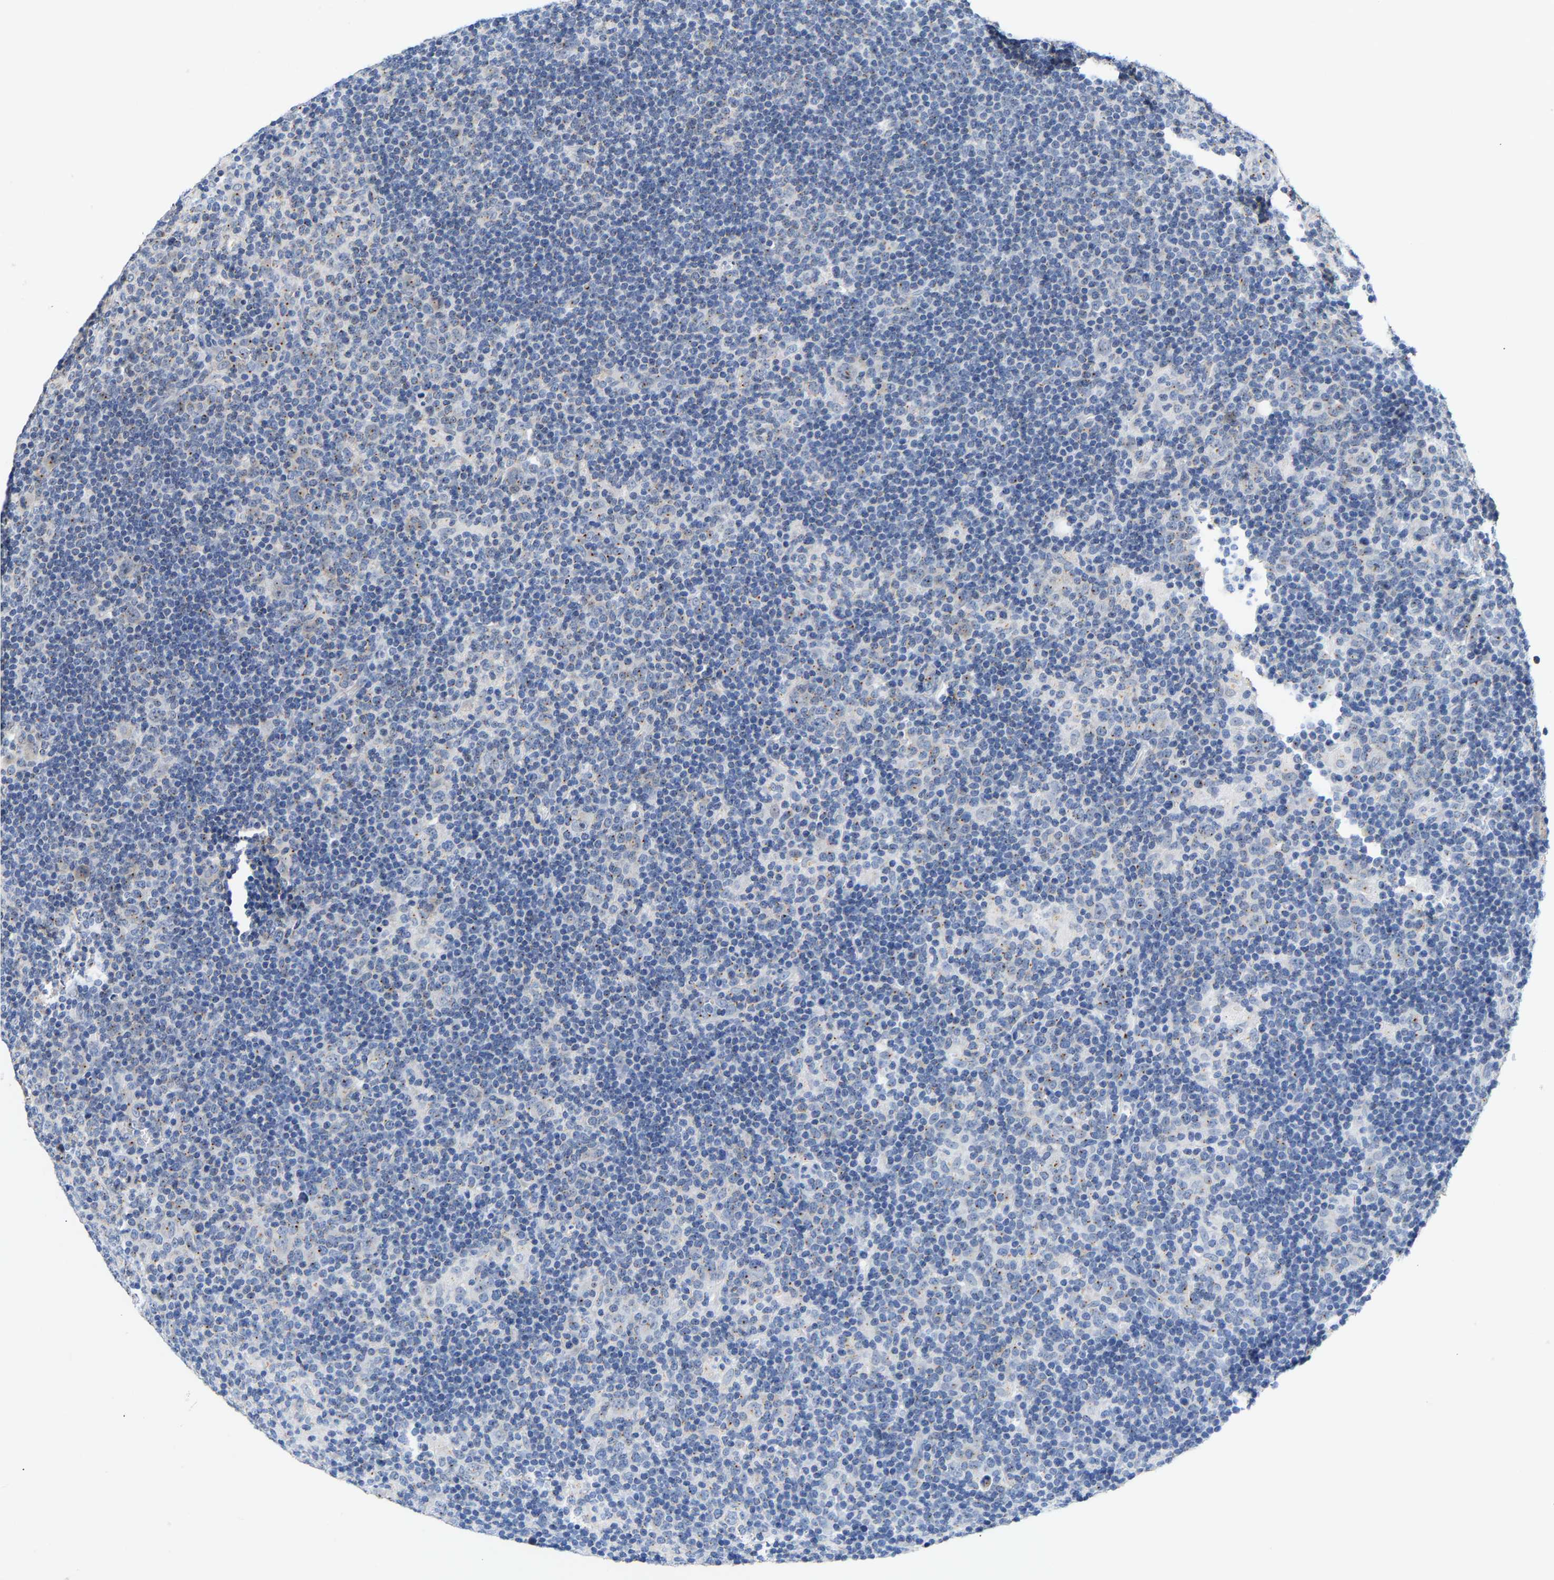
{"staining": {"intensity": "moderate", "quantity": "25%-75%", "location": "cytoplasmic/membranous"}, "tissue": "lymphoma", "cell_type": "Tumor cells", "image_type": "cancer", "snomed": [{"axis": "morphology", "description": "Hodgkin's disease, NOS"}, {"axis": "topography", "description": "Lymph node"}], "caption": "Protein expression analysis of human Hodgkin's disease reveals moderate cytoplasmic/membranous positivity in about 25%-75% of tumor cells.", "gene": "PCNT", "patient": {"sex": "female", "age": 57}}